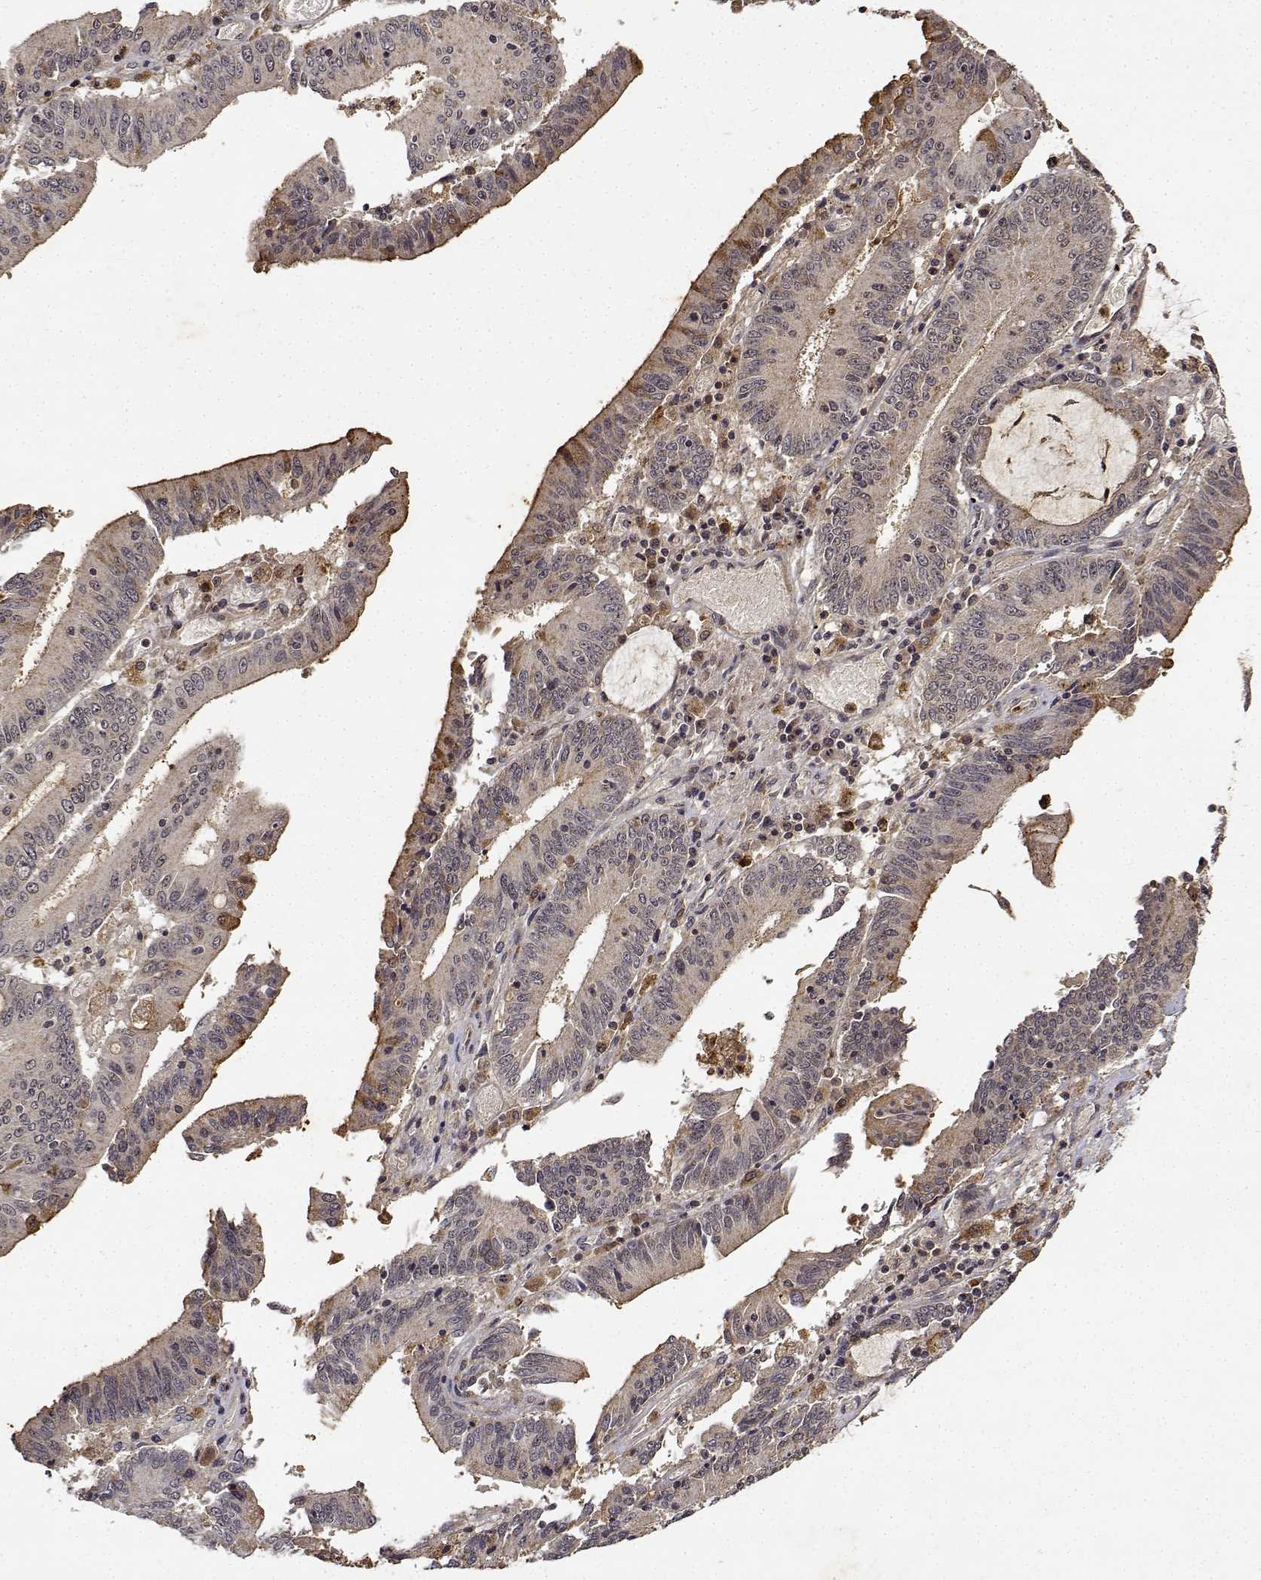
{"staining": {"intensity": "moderate", "quantity": "<25%", "location": "cytoplasmic/membranous"}, "tissue": "stomach cancer", "cell_type": "Tumor cells", "image_type": "cancer", "snomed": [{"axis": "morphology", "description": "Adenocarcinoma, NOS"}, {"axis": "topography", "description": "Stomach, upper"}], "caption": "Immunohistochemistry (IHC) (DAB) staining of human stomach adenocarcinoma exhibits moderate cytoplasmic/membranous protein staining in approximately <25% of tumor cells.", "gene": "BDNF", "patient": {"sex": "male", "age": 68}}